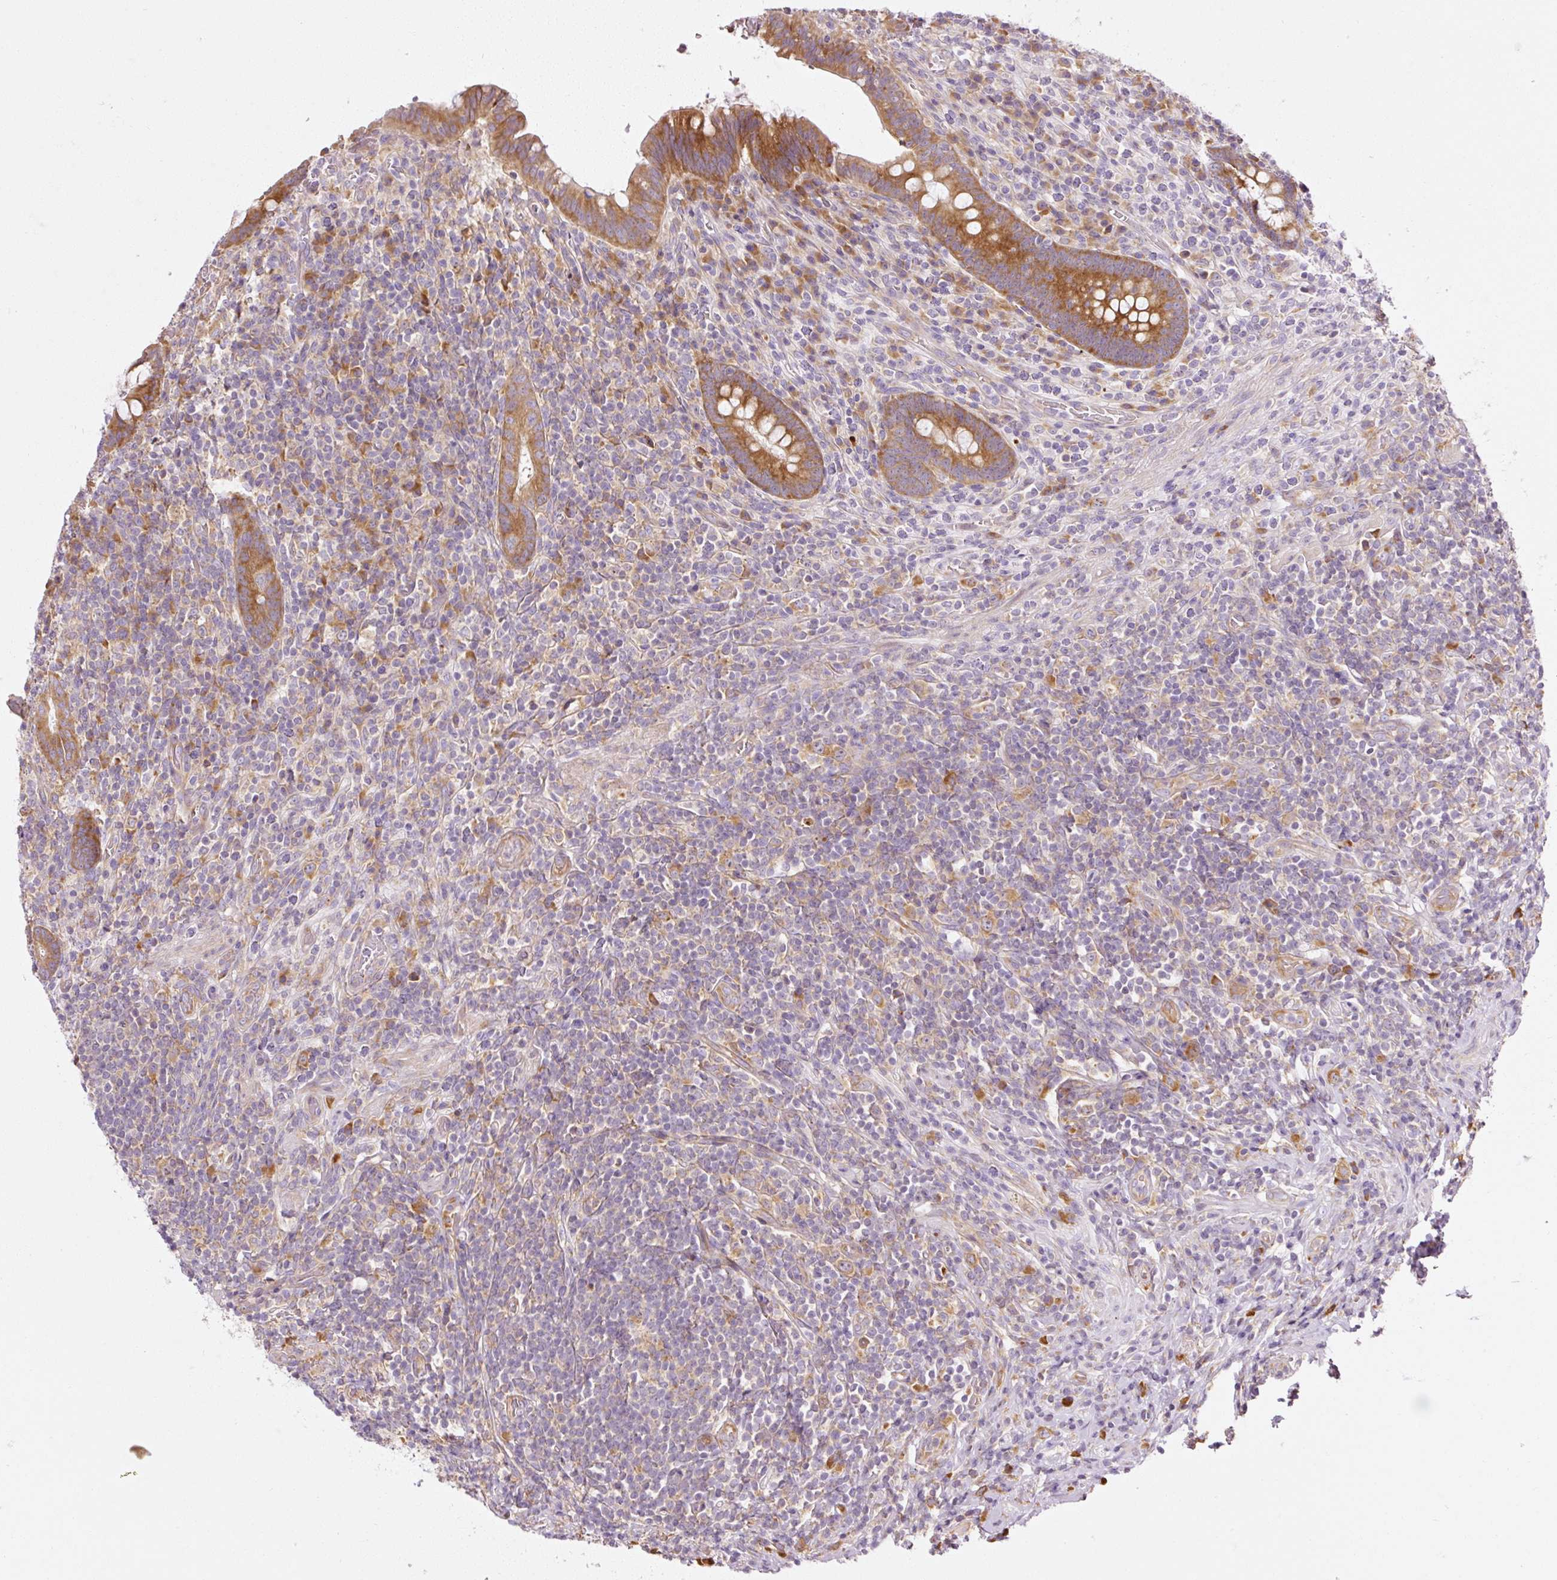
{"staining": {"intensity": "strong", "quantity": ">75%", "location": "cytoplasmic/membranous"}, "tissue": "appendix", "cell_type": "Glandular cells", "image_type": "normal", "snomed": [{"axis": "morphology", "description": "Normal tissue, NOS"}, {"axis": "topography", "description": "Appendix"}], "caption": "This is an image of immunohistochemistry (IHC) staining of unremarkable appendix, which shows strong positivity in the cytoplasmic/membranous of glandular cells.", "gene": "RPL10A", "patient": {"sex": "female", "age": 43}}